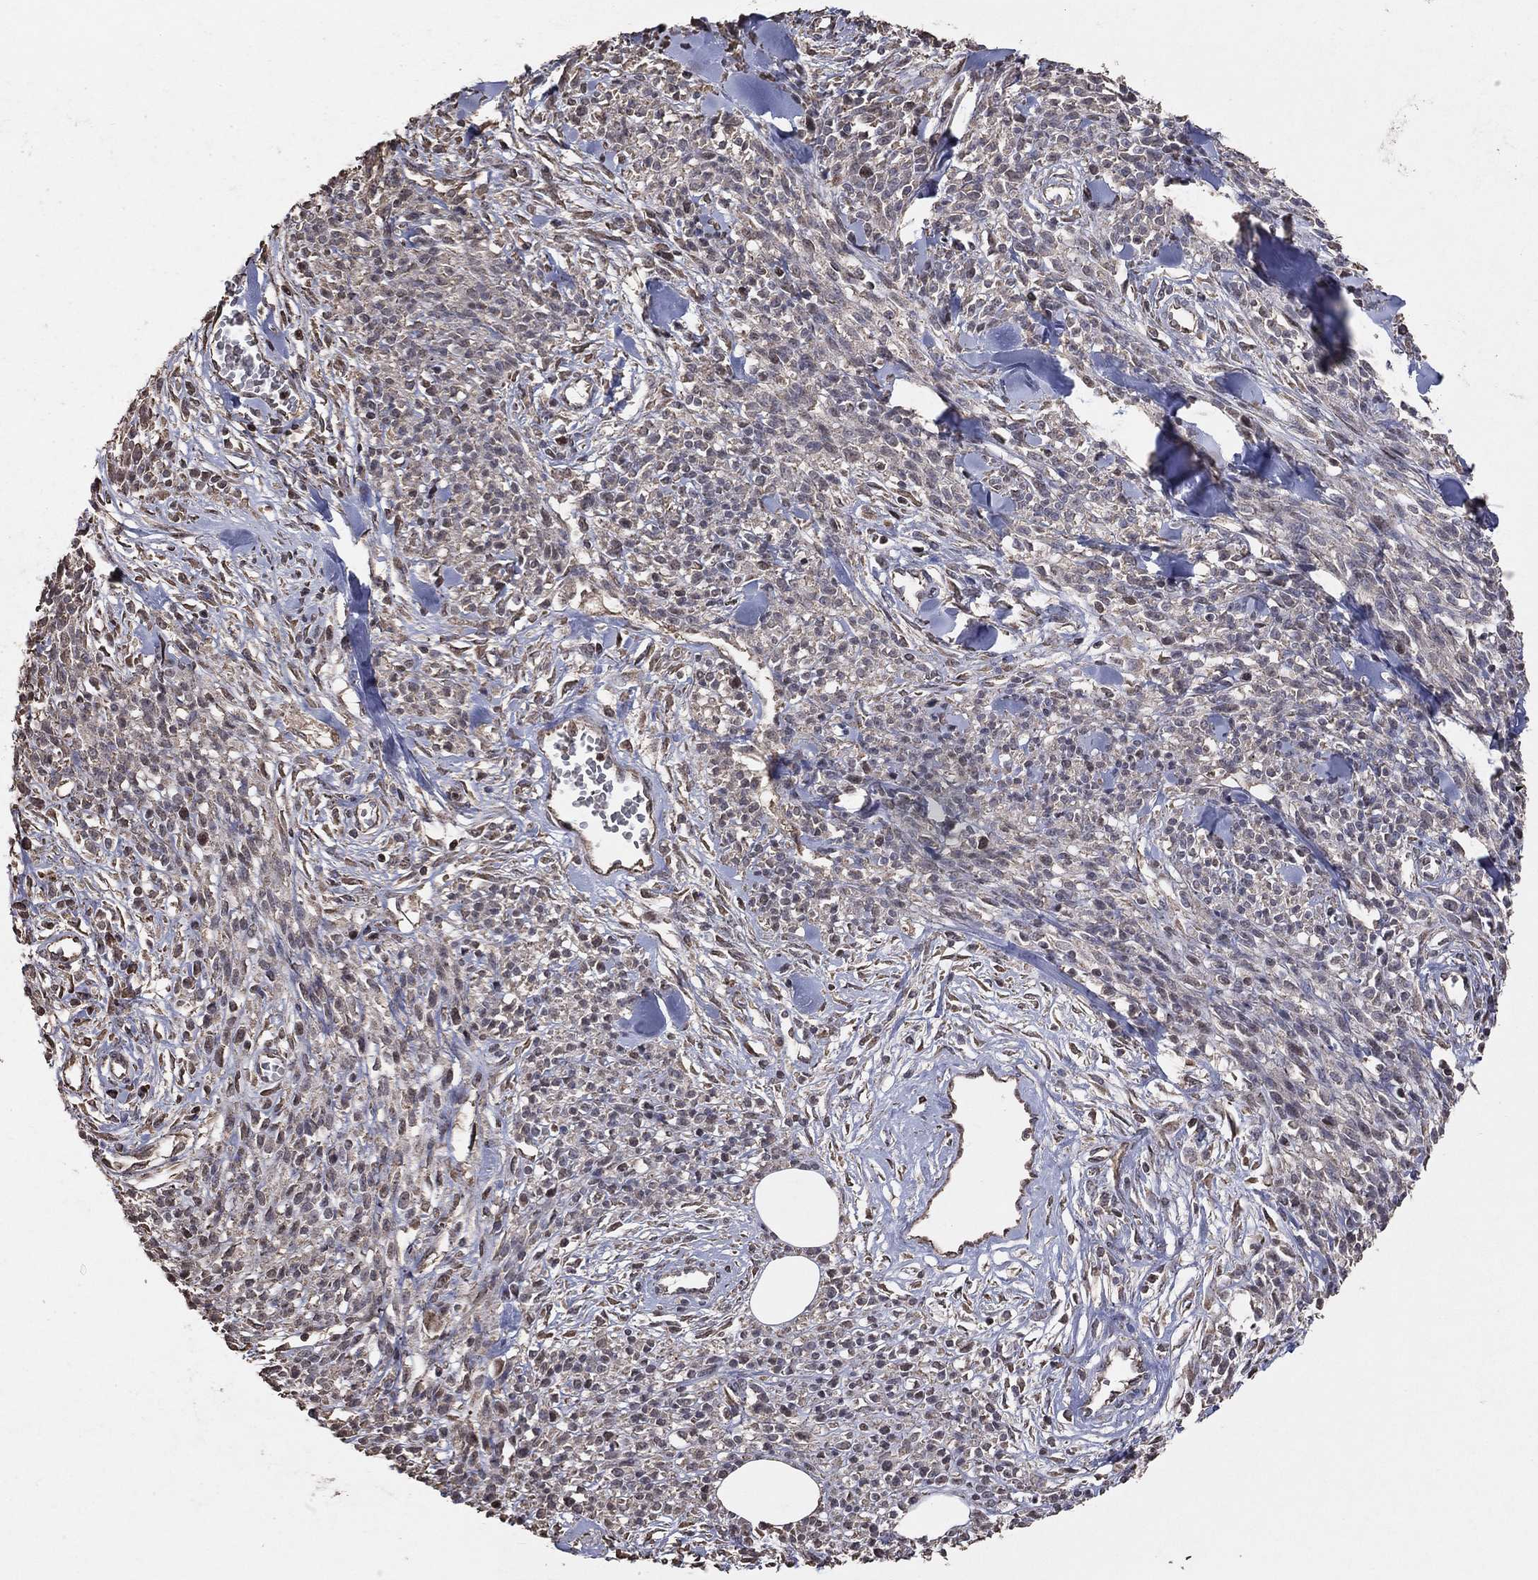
{"staining": {"intensity": "negative", "quantity": "none", "location": "none"}, "tissue": "melanoma", "cell_type": "Tumor cells", "image_type": "cancer", "snomed": [{"axis": "morphology", "description": "Malignant melanoma, NOS"}, {"axis": "topography", "description": "Skin"}, {"axis": "topography", "description": "Skin of trunk"}], "caption": "Malignant melanoma stained for a protein using immunohistochemistry demonstrates no expression tumor cells.", "gene": "LY6K", "patient": {"sex": "male", "age": 74}}